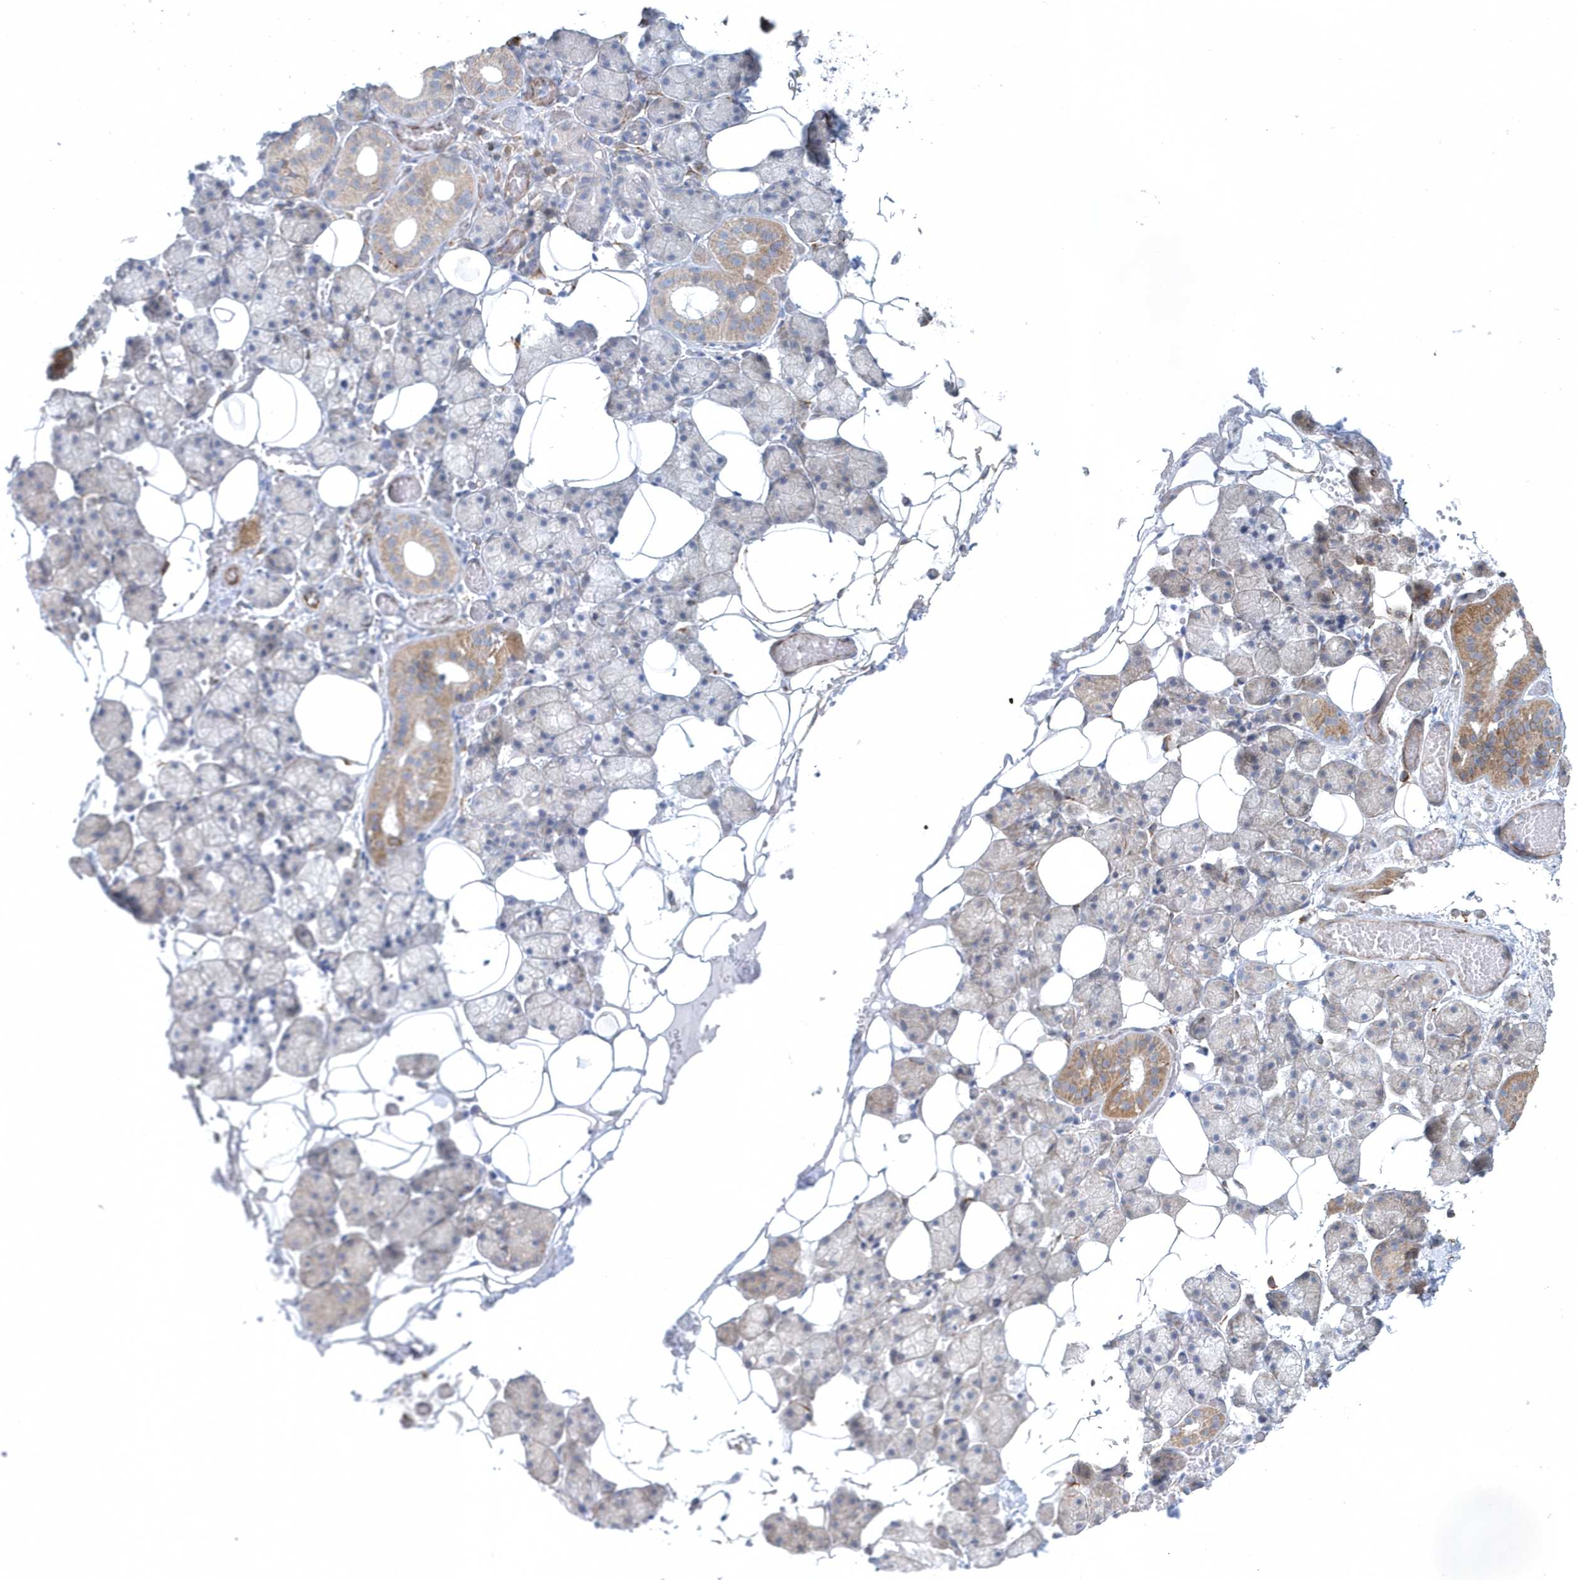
{"staining": {"intensity": "moderate", "quantity": "<25%", "location": "cytoplasmic/membranous"}, "tissue": "salivary gland", "cell_type": "Glandular cells", "image_type": "normal", "snomed": [{"axis": "morphology", "description": "Normal tissue, NOS"}, {"axis": "topography", "description": "Salivary gland"}], "caption": "IHC of unremarkable human salivary gland demonstrates low levels of moderate cytoplasmic/membranous expression in approximately <25% of glandular cells.", "gene": "GPR152", "patient": {"sex": "female", "age": 33}}